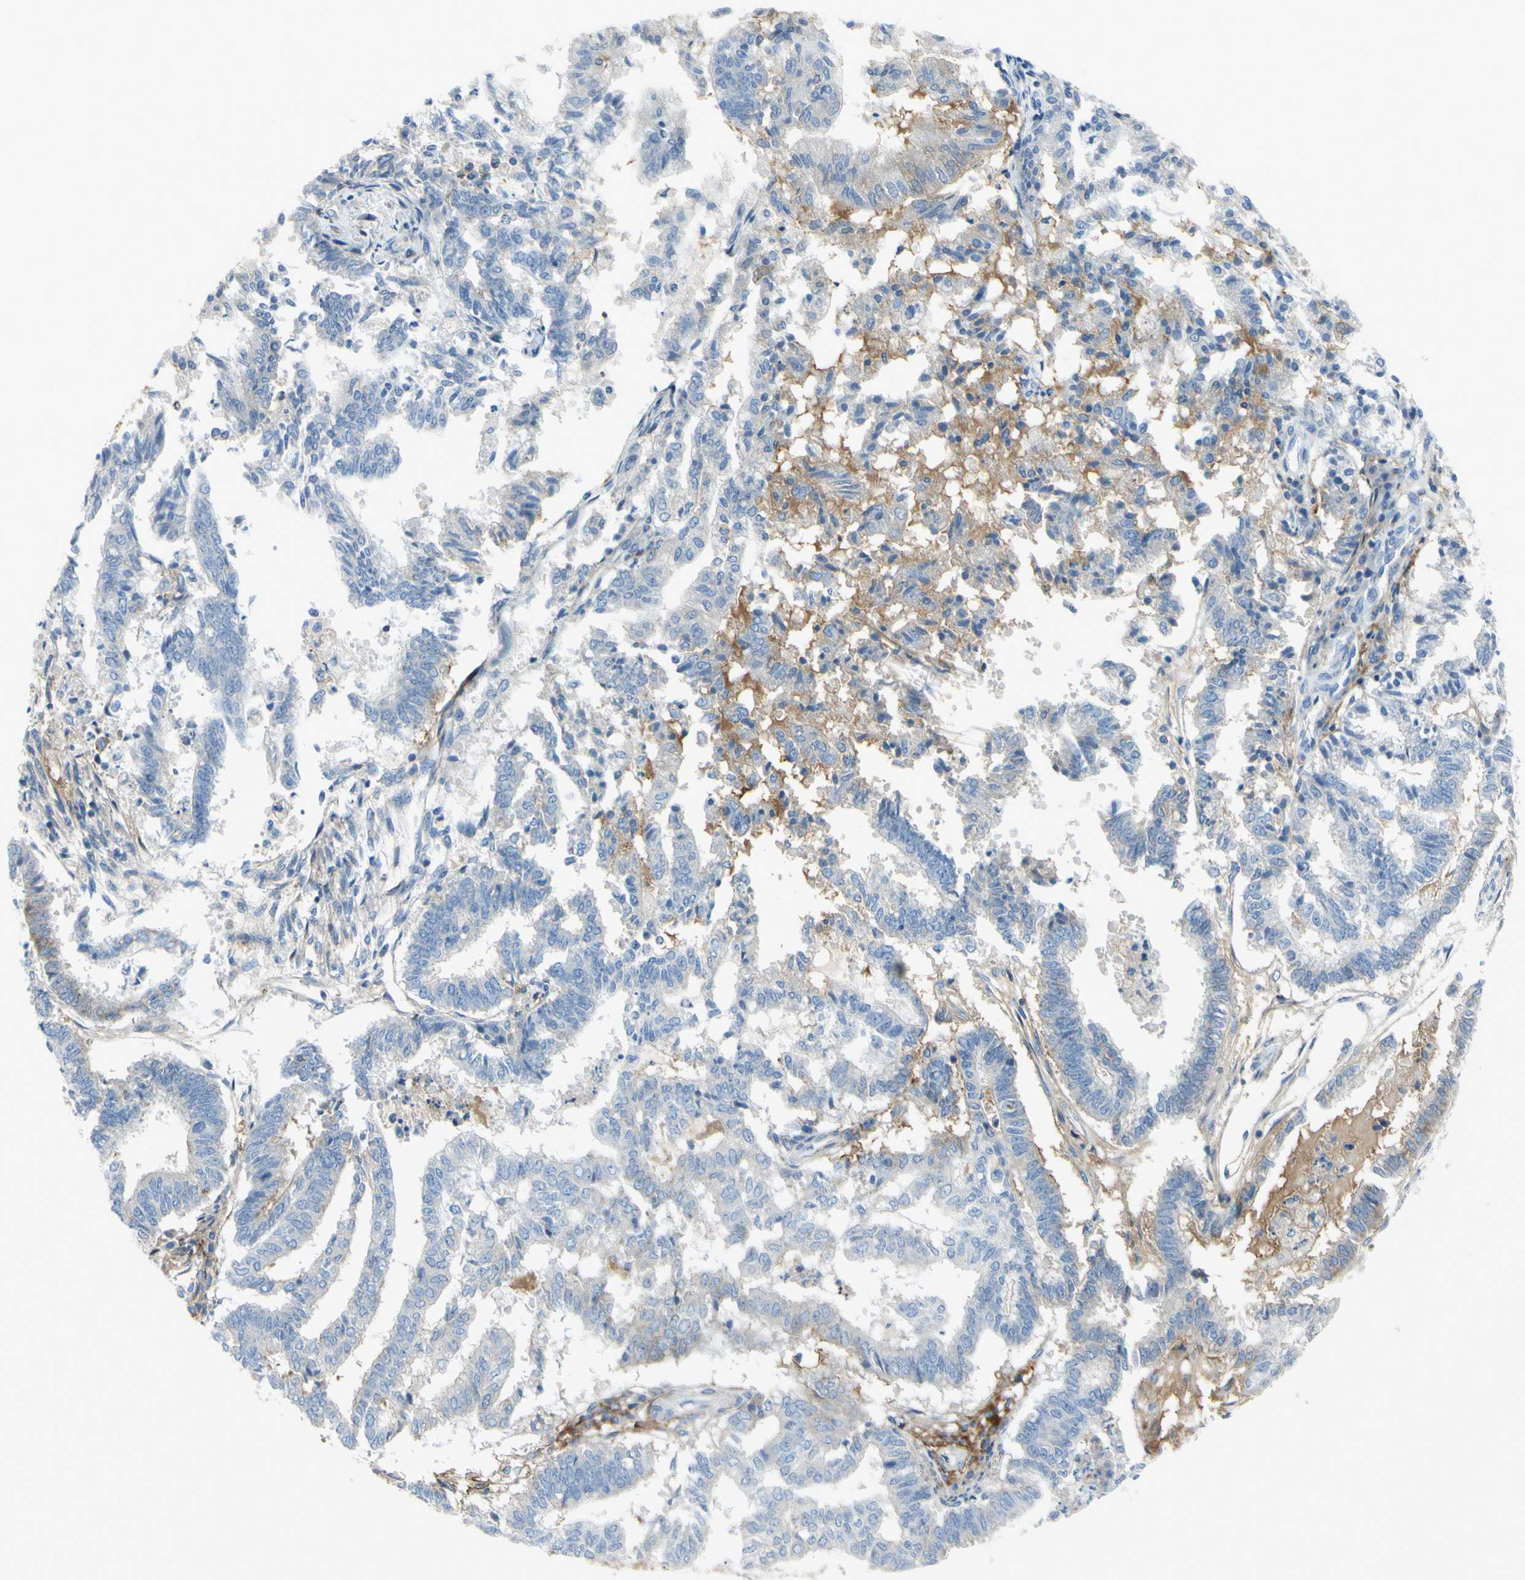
{"staining": {"intensity": "weak", "quantity": "25%-75%", "location": "cytoplasmic/membranous"}, "tissue": "endometrial cancer", "cell_type": "Tumor cells", "image_type": "cancer", "snomed": [{"axis": "morphology", "description": "Necrosis, NOS"}, {"axis": "morphology", "description": "Adenocarcinoma, NOS"}, {"axis": "topography", "description": "Endometrium"}], "caption": "Weak cytoplasmic/membranous staining for a protein is seen in about 25%-75% of tumor cells of adenocarcinoma (endometrial) using IHC.", "gene": "NCBP2L", "patient": {"sex": "female", "age": 79}}